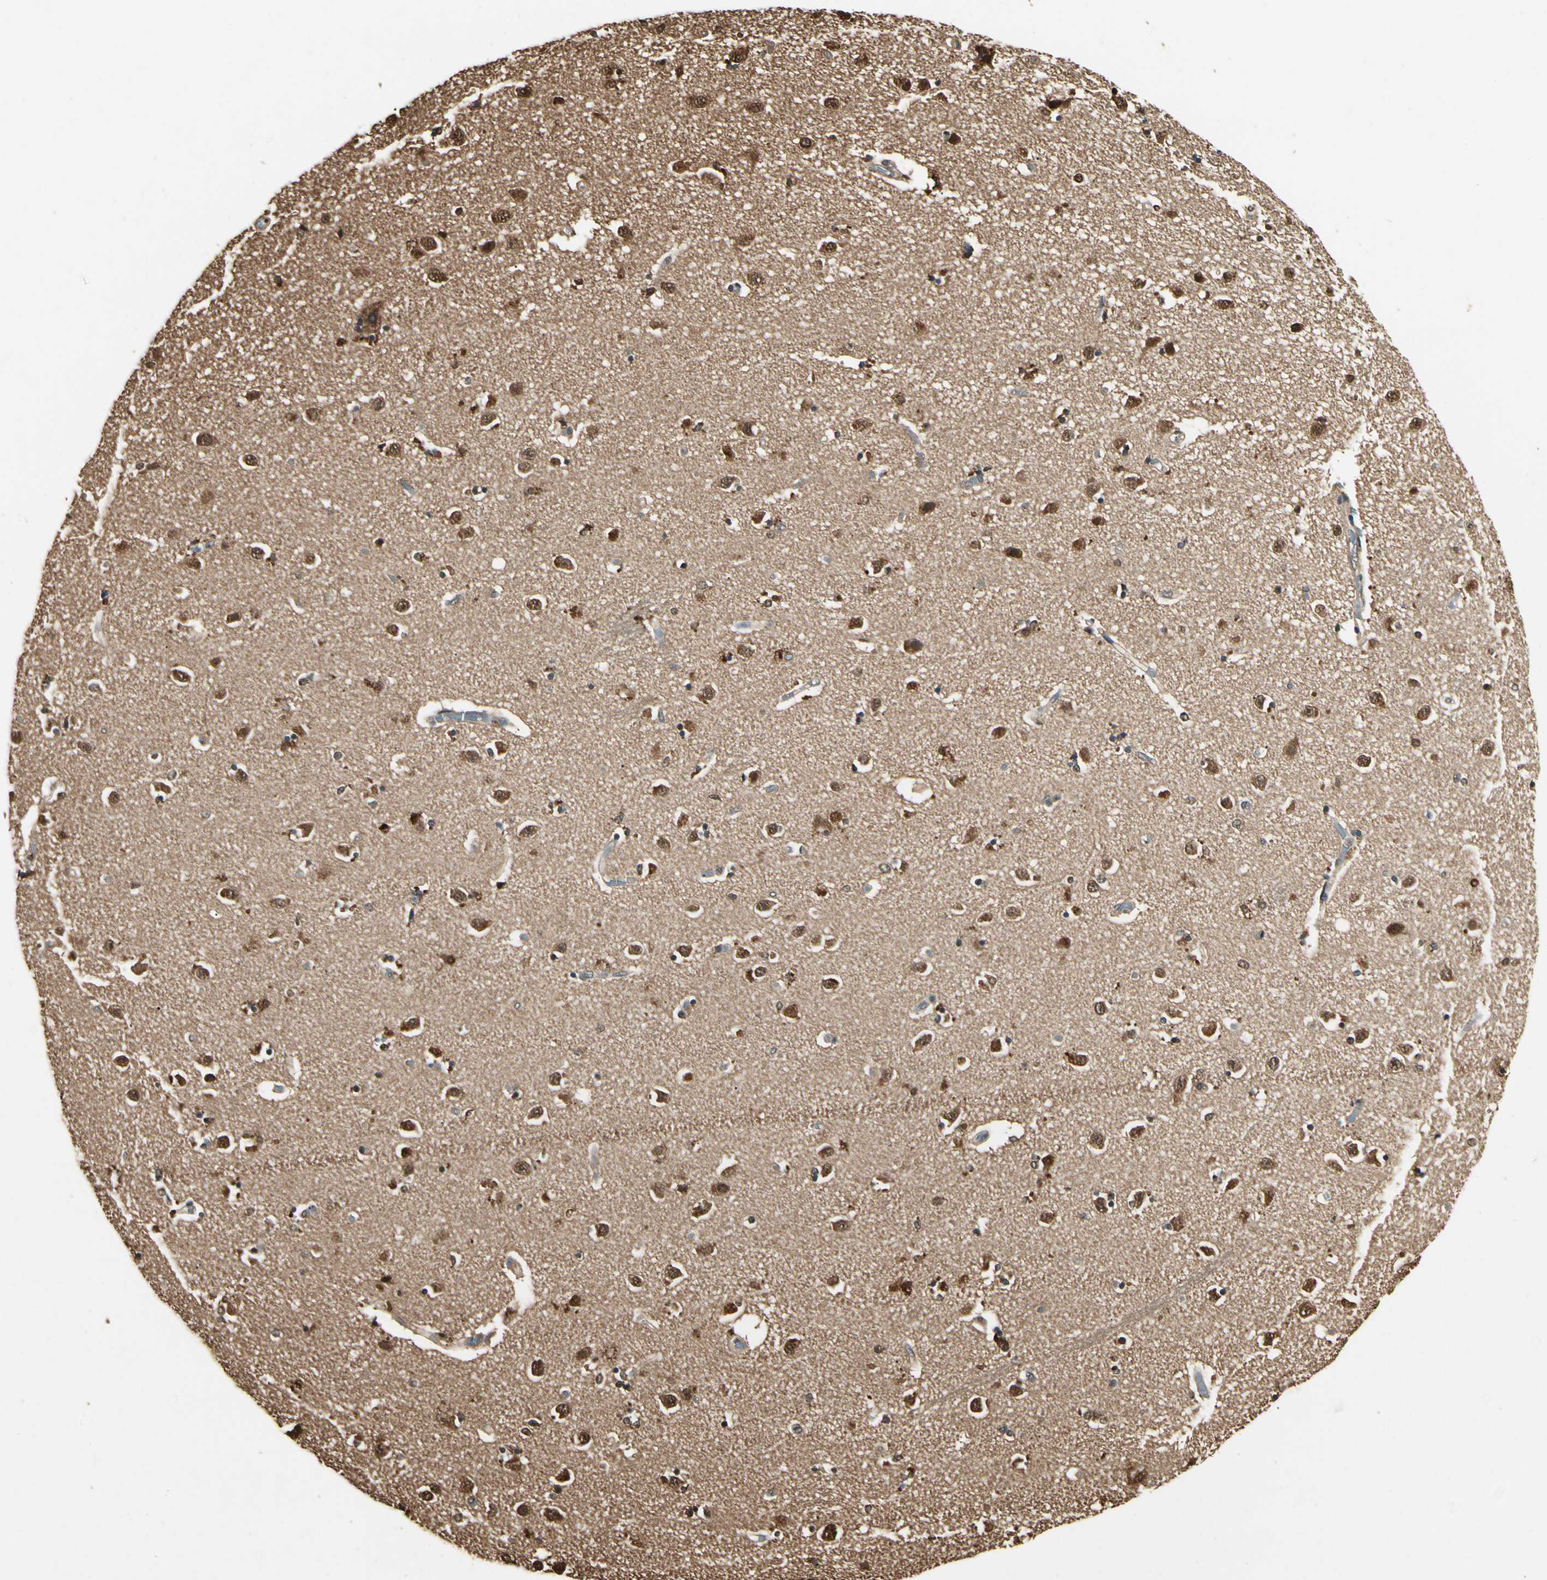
{"staining": {"intensity": "strong", "quantity": "25%-75%", "location": "cytoplasmic/membranous"}, "tissue": "caudate", "cell_type": "Glial cells", "image_type": "normal", "snomed": [{"axis": "morphology", "description": "Normal tissue, NOS"}, {"axis": "topography", "description": "Lateral ventricle wall"}], "caption": "Immunohistochemistry (DAB (3,3'-diaminobenzidine)) staining of benign caudate demonstrates strong cytoplasmic/membranous protein positivity in approximately 25%-75% of glial cells. Using DAB (3,3'-diaminobenzidine) (brown) and hematoxylin (blue) stains, captured at high magnification using brightfield microscopy.", "gene": "YWHAB", "patient": {"sex": "female", "age": 54}}